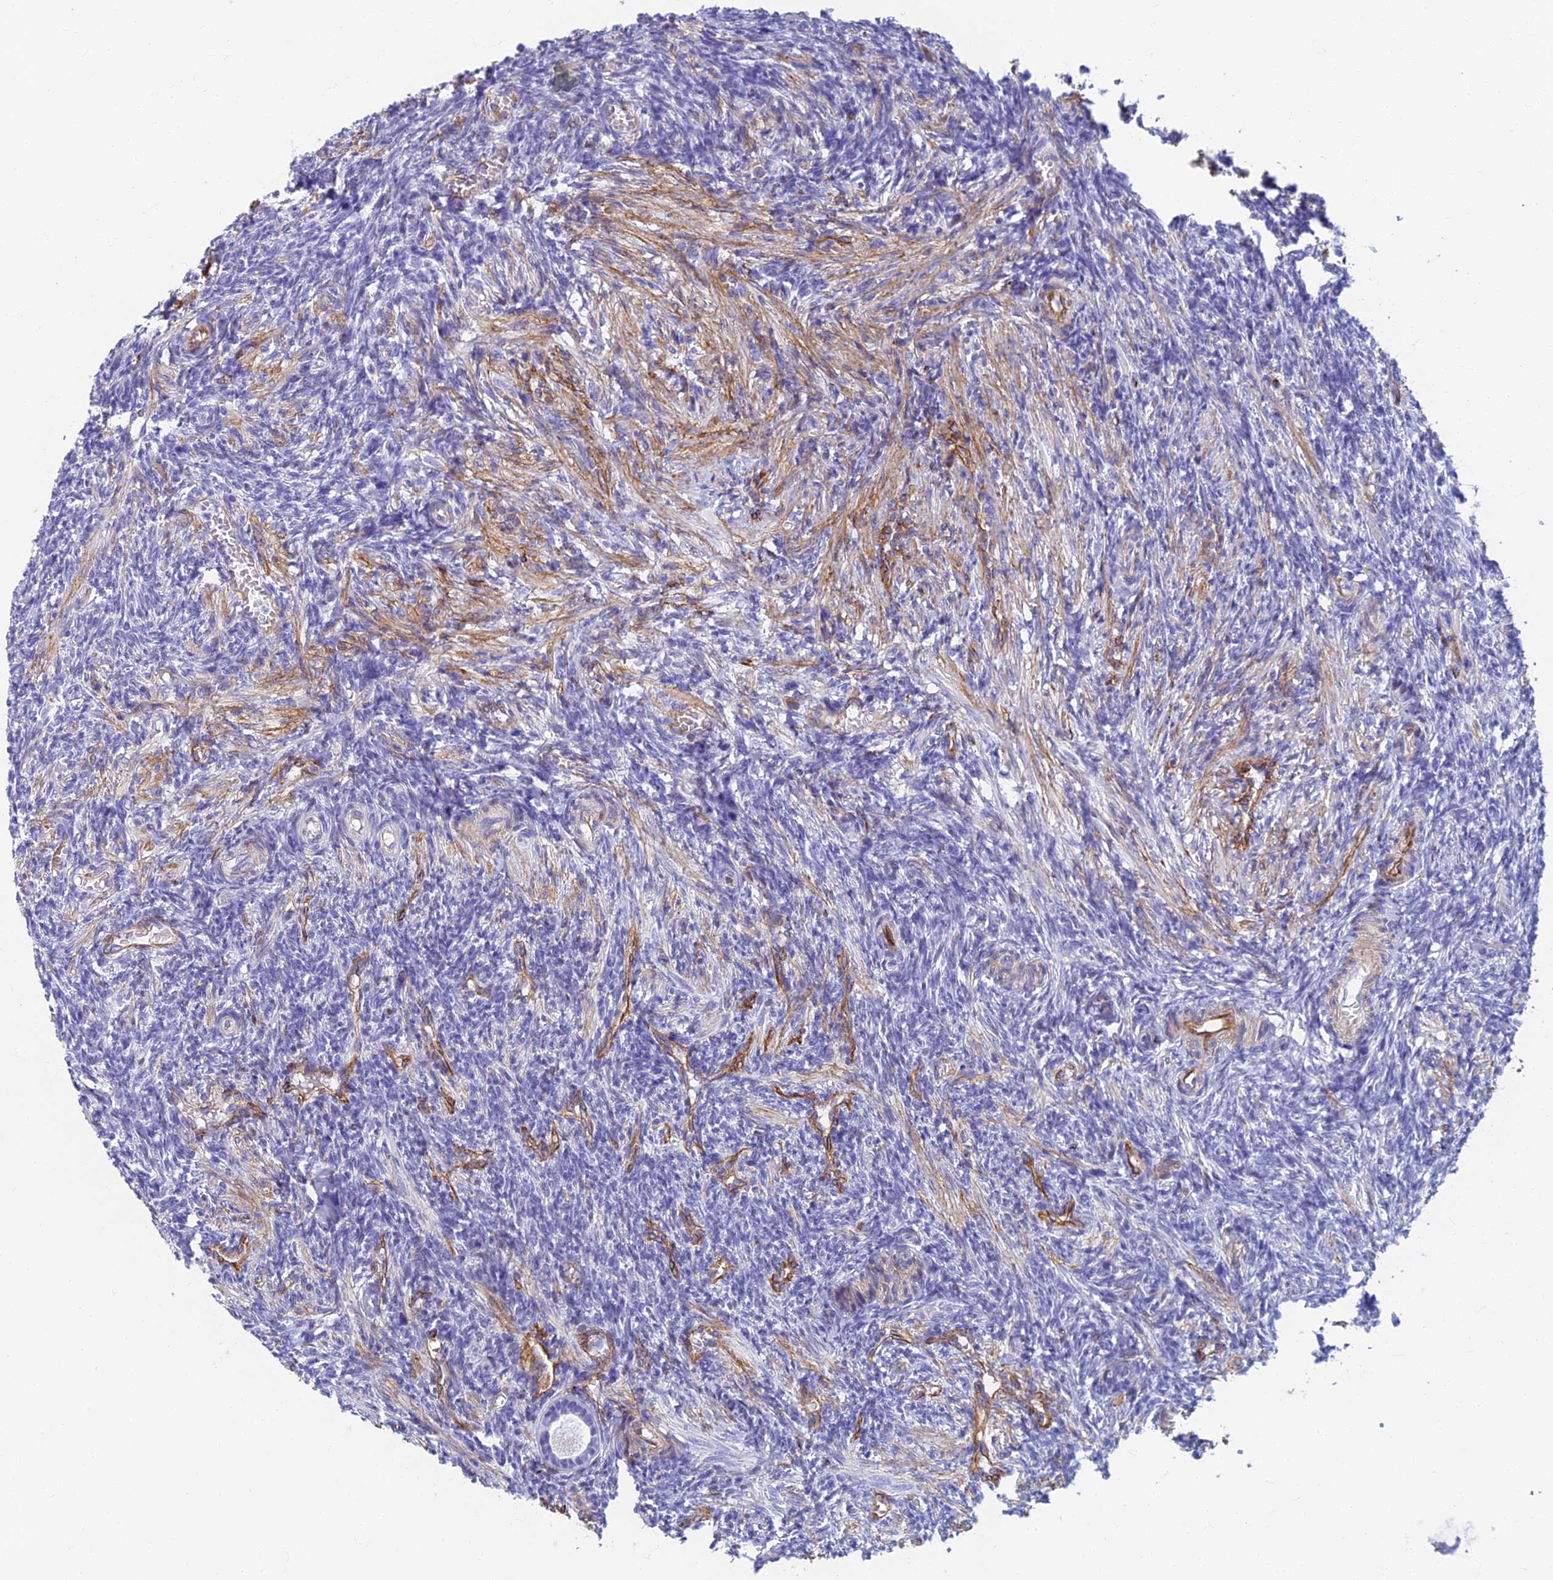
{"staining": {"intensity": "negative", "quantity": "none", "location": "none"}, "tissue": "ovary", "cell_type": "Follicle cells", "image_type": "normal", "snomed": [{"axis": "morphology", "description": "Normal tissue, NOS"}, {"axis": "topography", "description": "Ovary"}], "caption": "Follicle cells are negative for brown protein staining in benign ovary. (DAB IHC with hematoxylin counter stain).", "gene": "ETFRF1", "patient": {"sex": "female", "age": 27}}